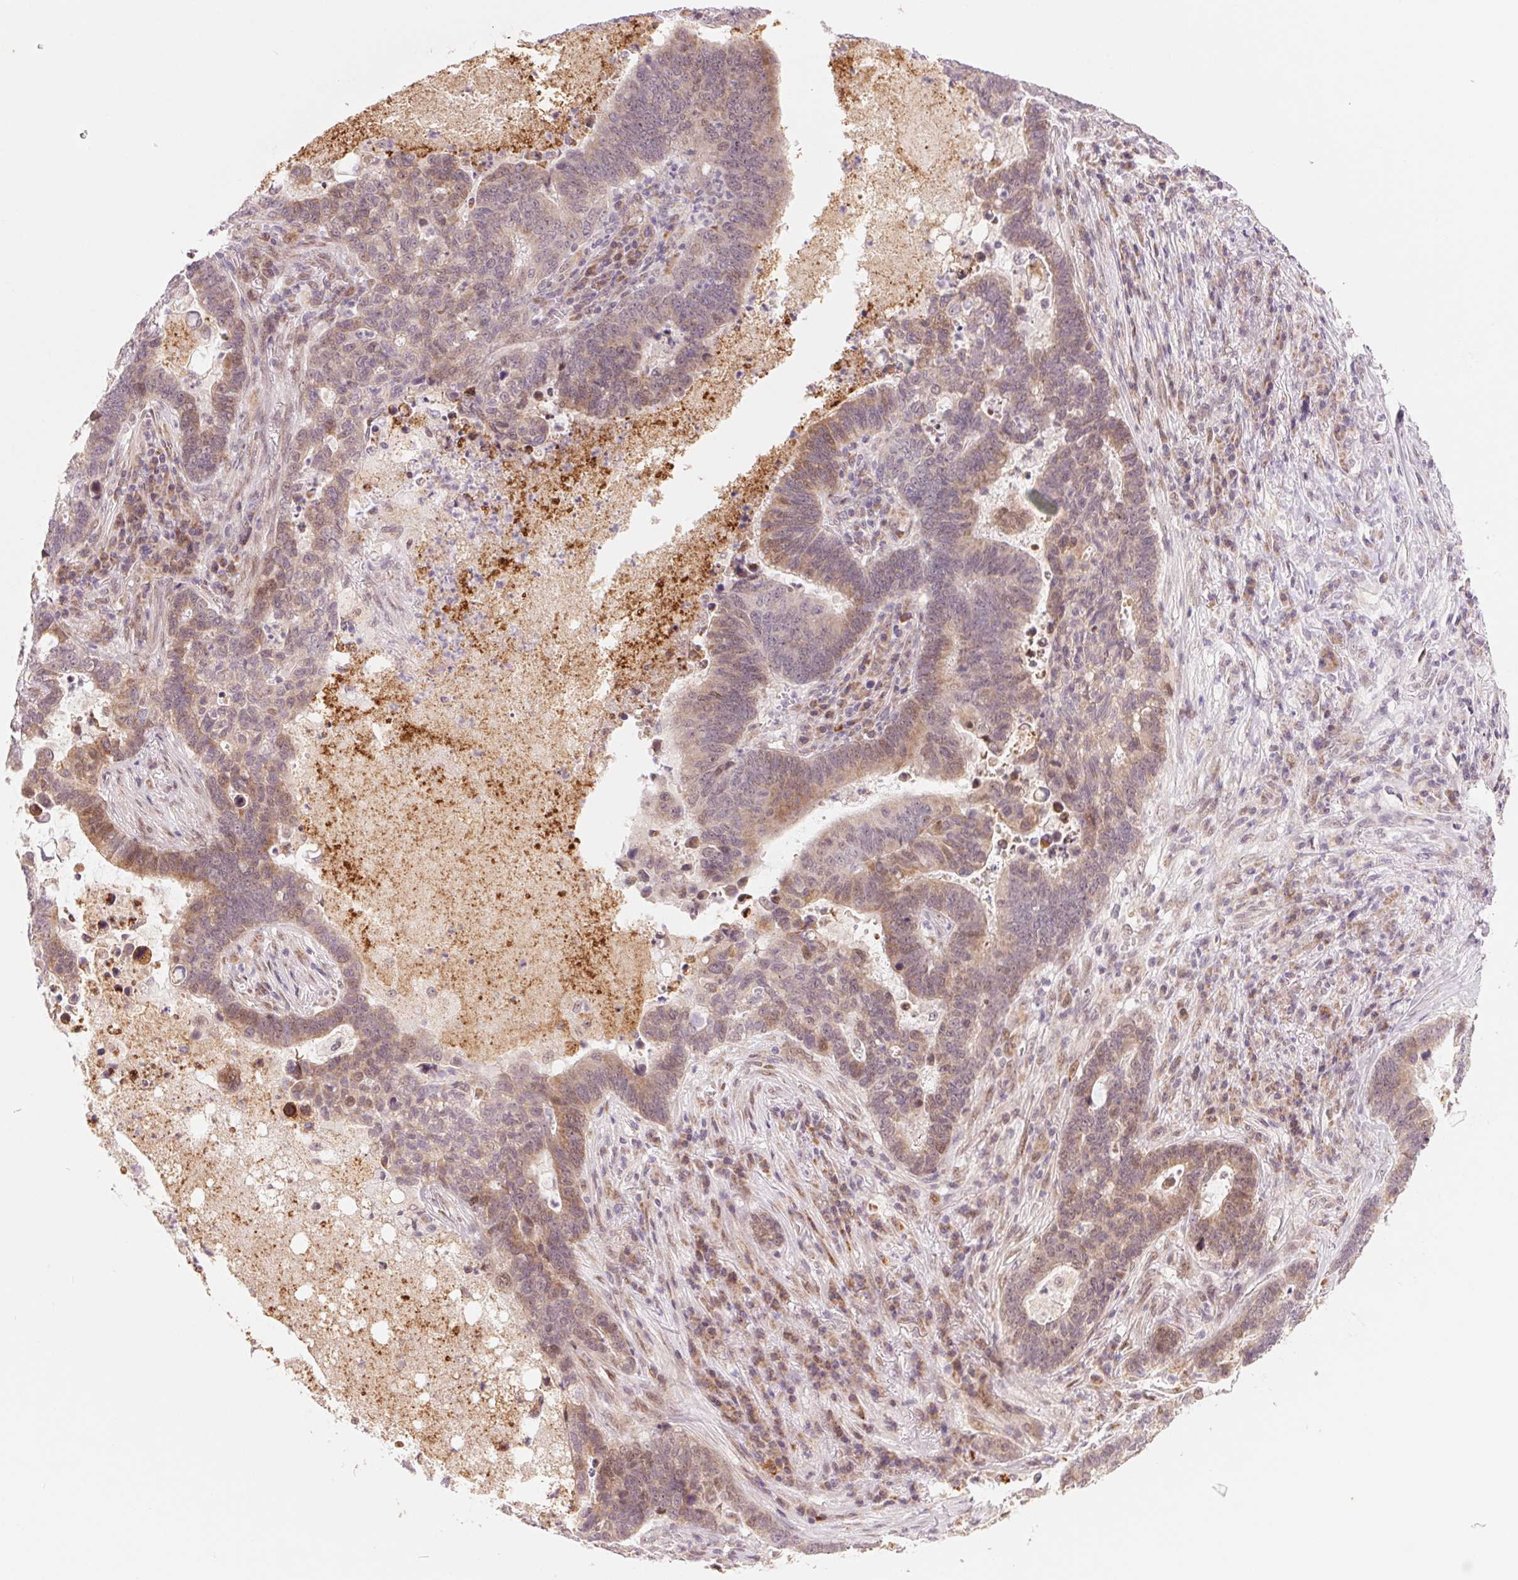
{"staining": {"intensity": "weak", "quantity": "<25%", "location": "cytoplasmic/membranous"}, "tissue": "lung cancer", "cell_type": "Tumor cells", "image_type": "cancer", "snomed": [{"axis": "morphology", "description": "Aneuploidy"}, {"axis": "morphology", "description": "Adenocarcinoma, NOS"}, {"axis": "morphology", "description": "Adenocarcinoma primary or metastatic"}, {"axis": "topography", "description": "Lung"}], "caption": "DAB (3,3'-diaminobenzidine) immunohistochemical staining of human adenocarcinoma (lung) shows no significant positivity in tumor cells.", "gene": "ARHGAP32", "patient": {"sex": "female", "age": 75}}